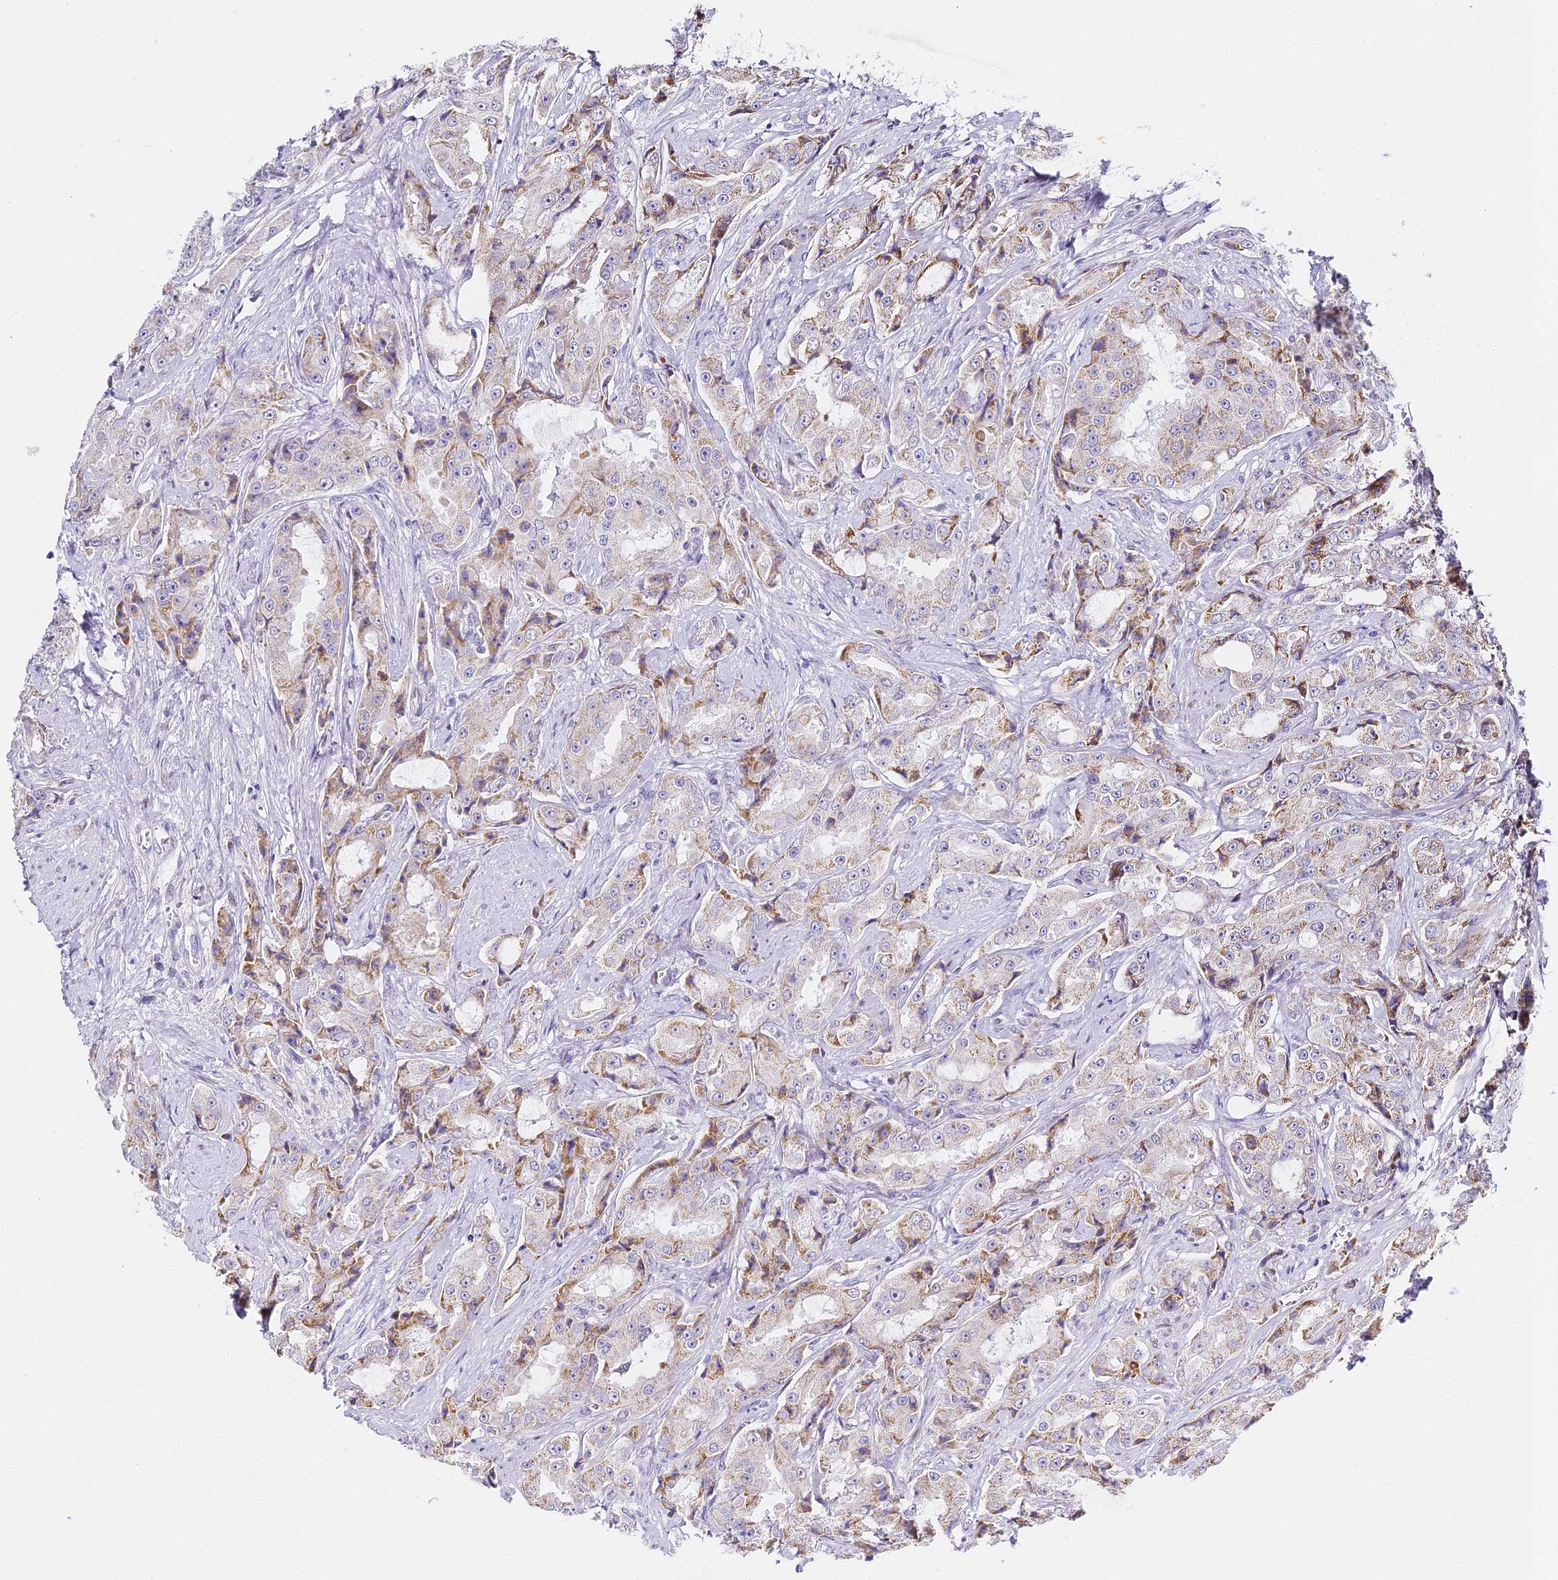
{"staining": {"intensity": "moderate", "quantity": "<25%", "location": "cytoplasmic/membranous"}, "tissue": "prostate cancer", "cell_type": "Tumor cells", "image_type": "cancer", "snomed": [{"axis": "morphology", "description": "Adenocarcinoma, High grade"}, {"axis": "topography", "description": "Prostate"}], "caption": "Protein expression analysis of human high-grade adenocarcinoma (prostate) reveals moderate cytoplasmic/membranous positivity in about <25% of tumor cells.", "gene": "SERP1", "patient": {"sex": "male", "age": 73}}